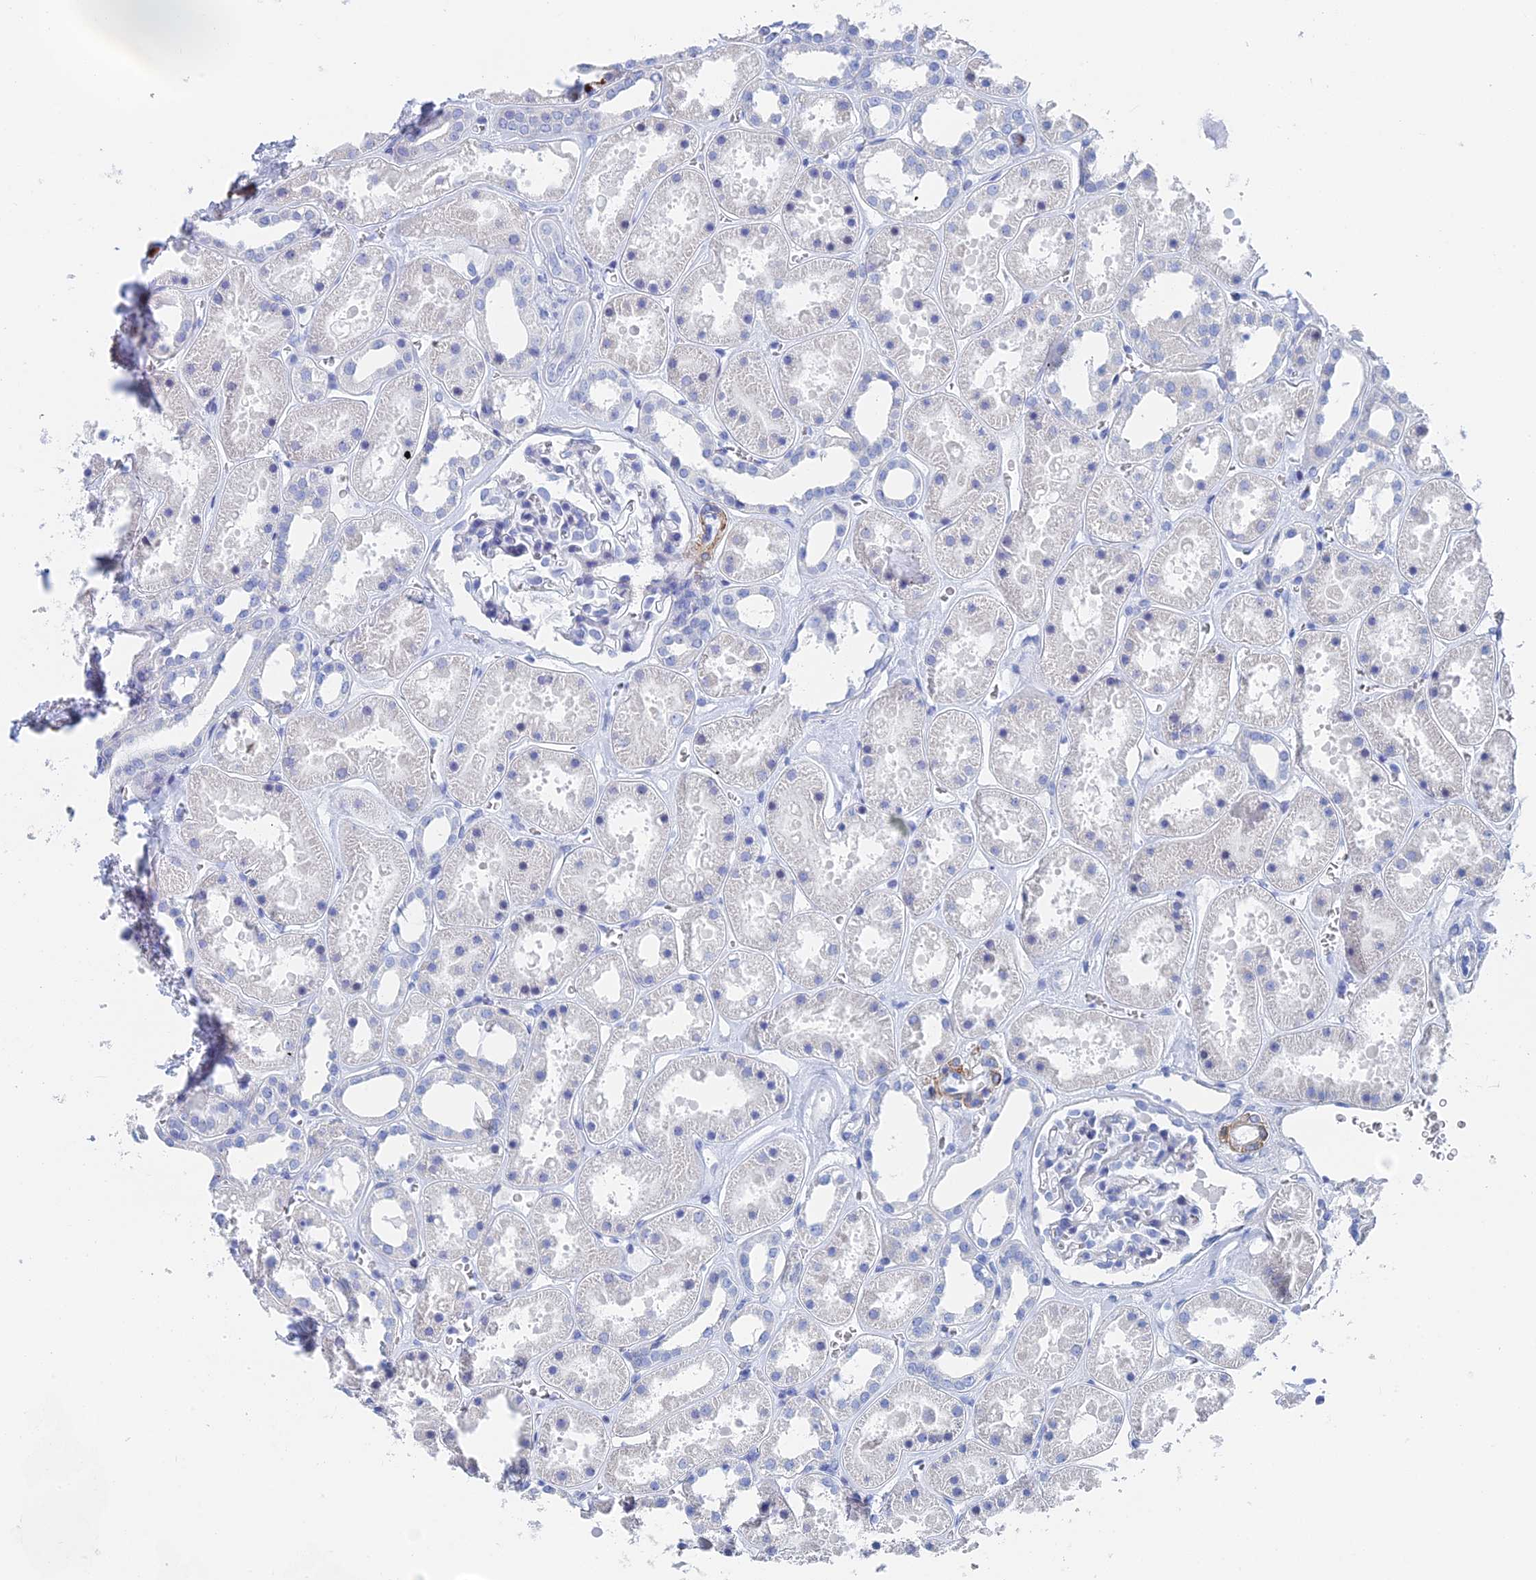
{"staining": {"intensity": "negative", "quantity": "none", "location": "none"}, "tissue": "kidney", "cell_type": "Cells in glomeruli", "image_type": "normal", "snomed": [{"axis": "morphology", "description": "Normal tissue, NOS"}, {"axis": "topography", "description": "Kidney"}], "caption": "The immunohistochemistry image has no significant staining in cells in glomeruli of kidney. The staining was performed using DAB to visualize the protein expression in brown, while the nuclei were stained in blue with hematoxylin (Magnification: 20x).", "gene": "KCNK18", "patient": {"sex": "female", "age": 41}}